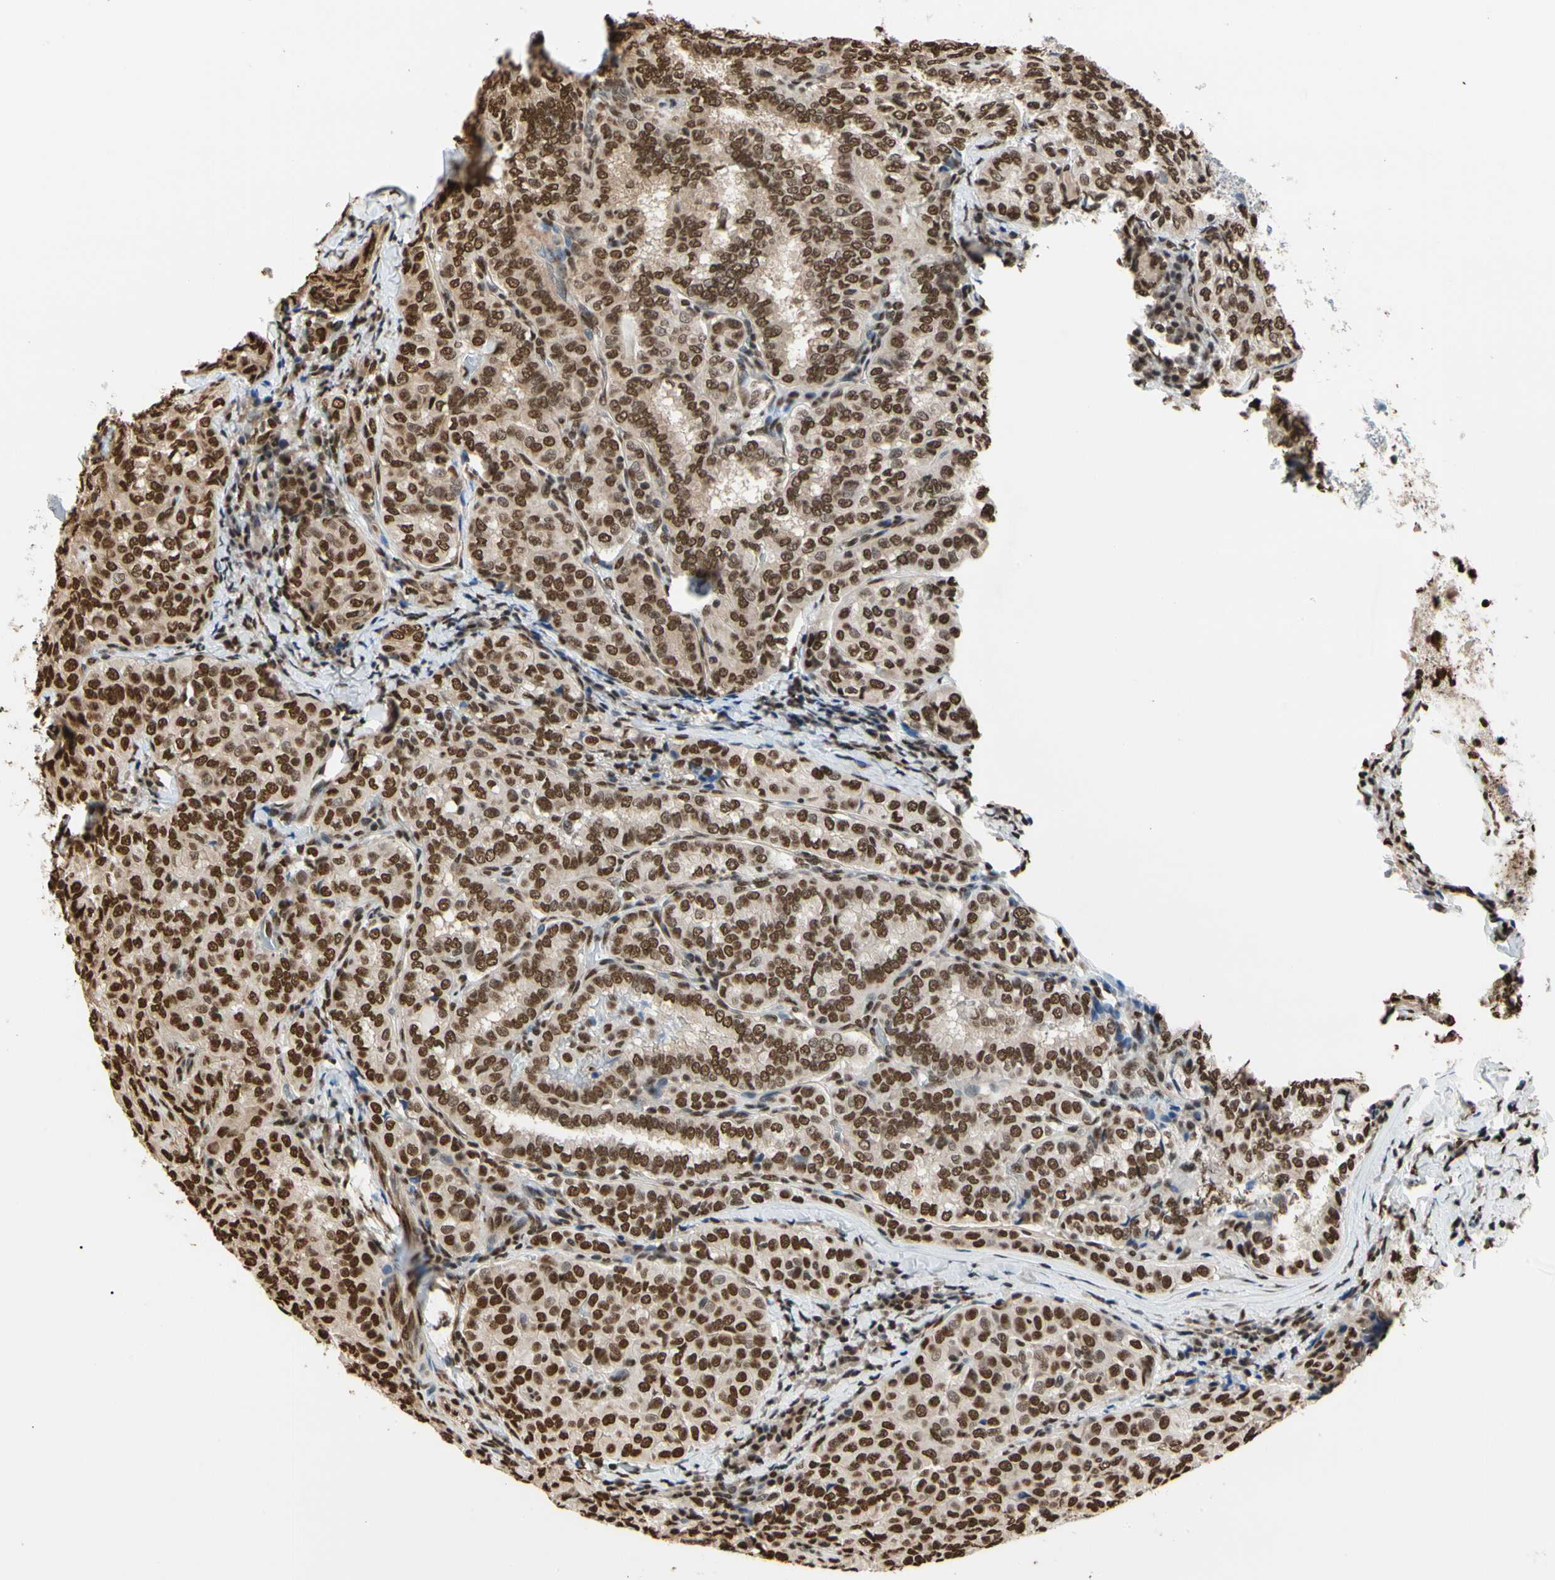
{"staining": {"intensity": "strong", "quantity": ">75%", "location": "nuclear"}, "tissue": "thyroid cancer", "cell_type": "Tumor cells", "image_type": "cancer", "snomed": [{"axis": "morphology", "description": "Papillary adenocarcinoma, NOS"}, {"axis": "topography", "description": "Thyroid gland"}], "caption": "Protein analysis of thyroid cancer (papillary adenocarcinoma) tissue exhibits strong nuclear staining in approximately >75% of tumor cells. Using DAB (brown) and hematoxylin (blue) stains, captured at high magnification using brightfield microscopy.", "gene": "HNRNPK", "patient": {"sex": "female", "age": 30}}